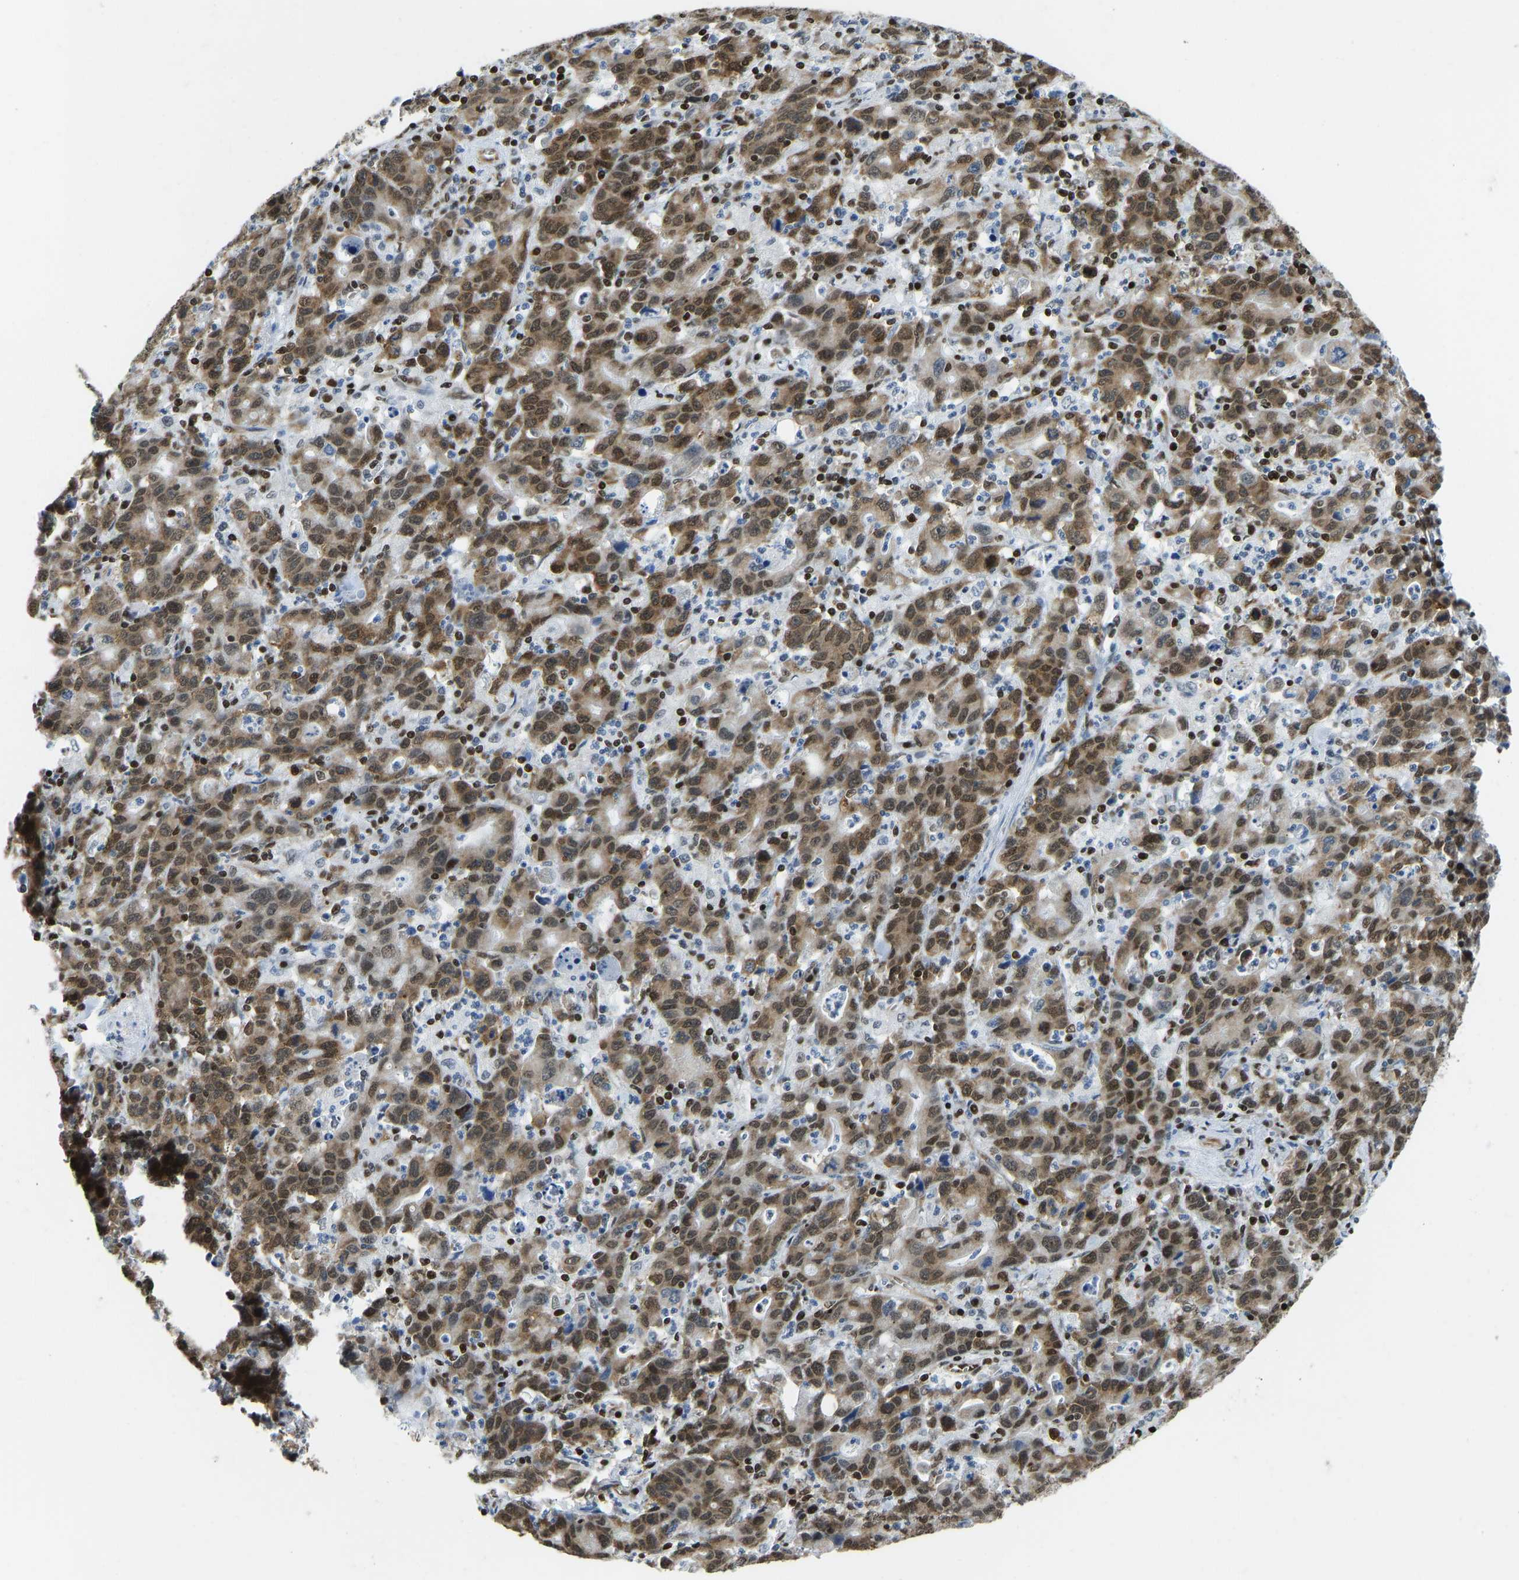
{"staining": {"intensity": "moderate", "quantity": ">75%", "location": "cytoplasmic/membranous,nuclear"}, "tissue": "stomach cancer", "cell_type": "Tumor cells", "image_type": "cancer", "snomed": [{"axis": "morphology", "description": "Adenocarcinoma, NOS"}, {"axis": "topography", "description": "Stomach, upper"}], "caption": "Protein staining of stomach adenocarcinoma tissue displays moderate cytoplasmic/membranous and nuclear expression in about >75% of tumor cells.", "gene": "ZSCAN20", "patient": {"sex": "male", "age": 69}}